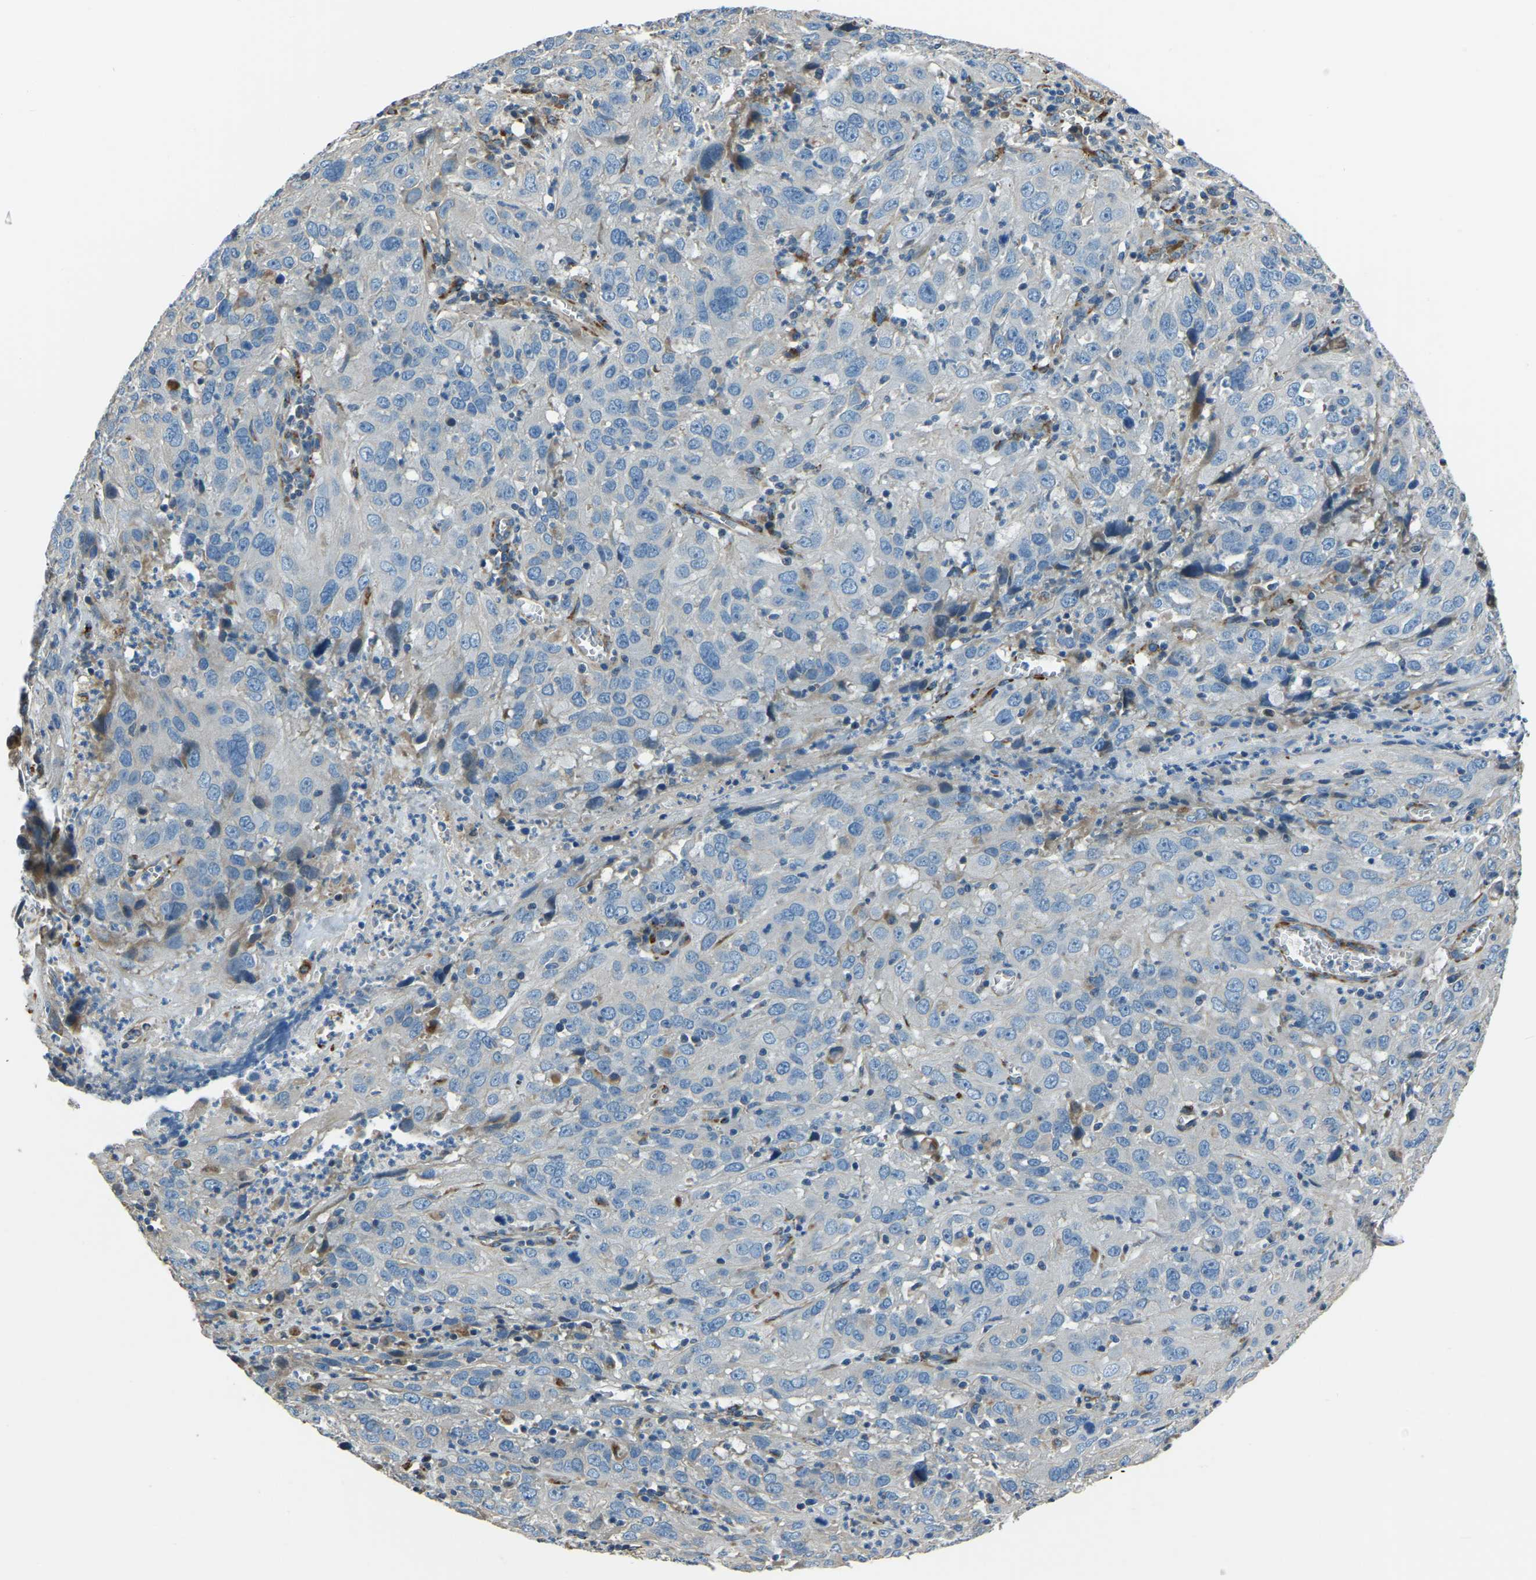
{"staining": {"intensity": "negative", "quantity": "none", "location": "none"}, "tissue": "cervical cancer", "cell_type": "Tumor cells", "image_type": "cancer", "snomed": [{"axis": "morphology", "description": "Squamous cell carcinoma, NOS"}, {"axis": "topography", "description": "Cervix"}], "caption": "The immunohistochemistry image has no significant staining in tumor cells of cervical cancer (squamous cell carcinoma) tissue. (DAB (3,3'-diaminobenzidine) immunohistochemistry (IHC), high magnification).", "gene": "COL3A1", "patient": {"sex": "female", "age": 32}}